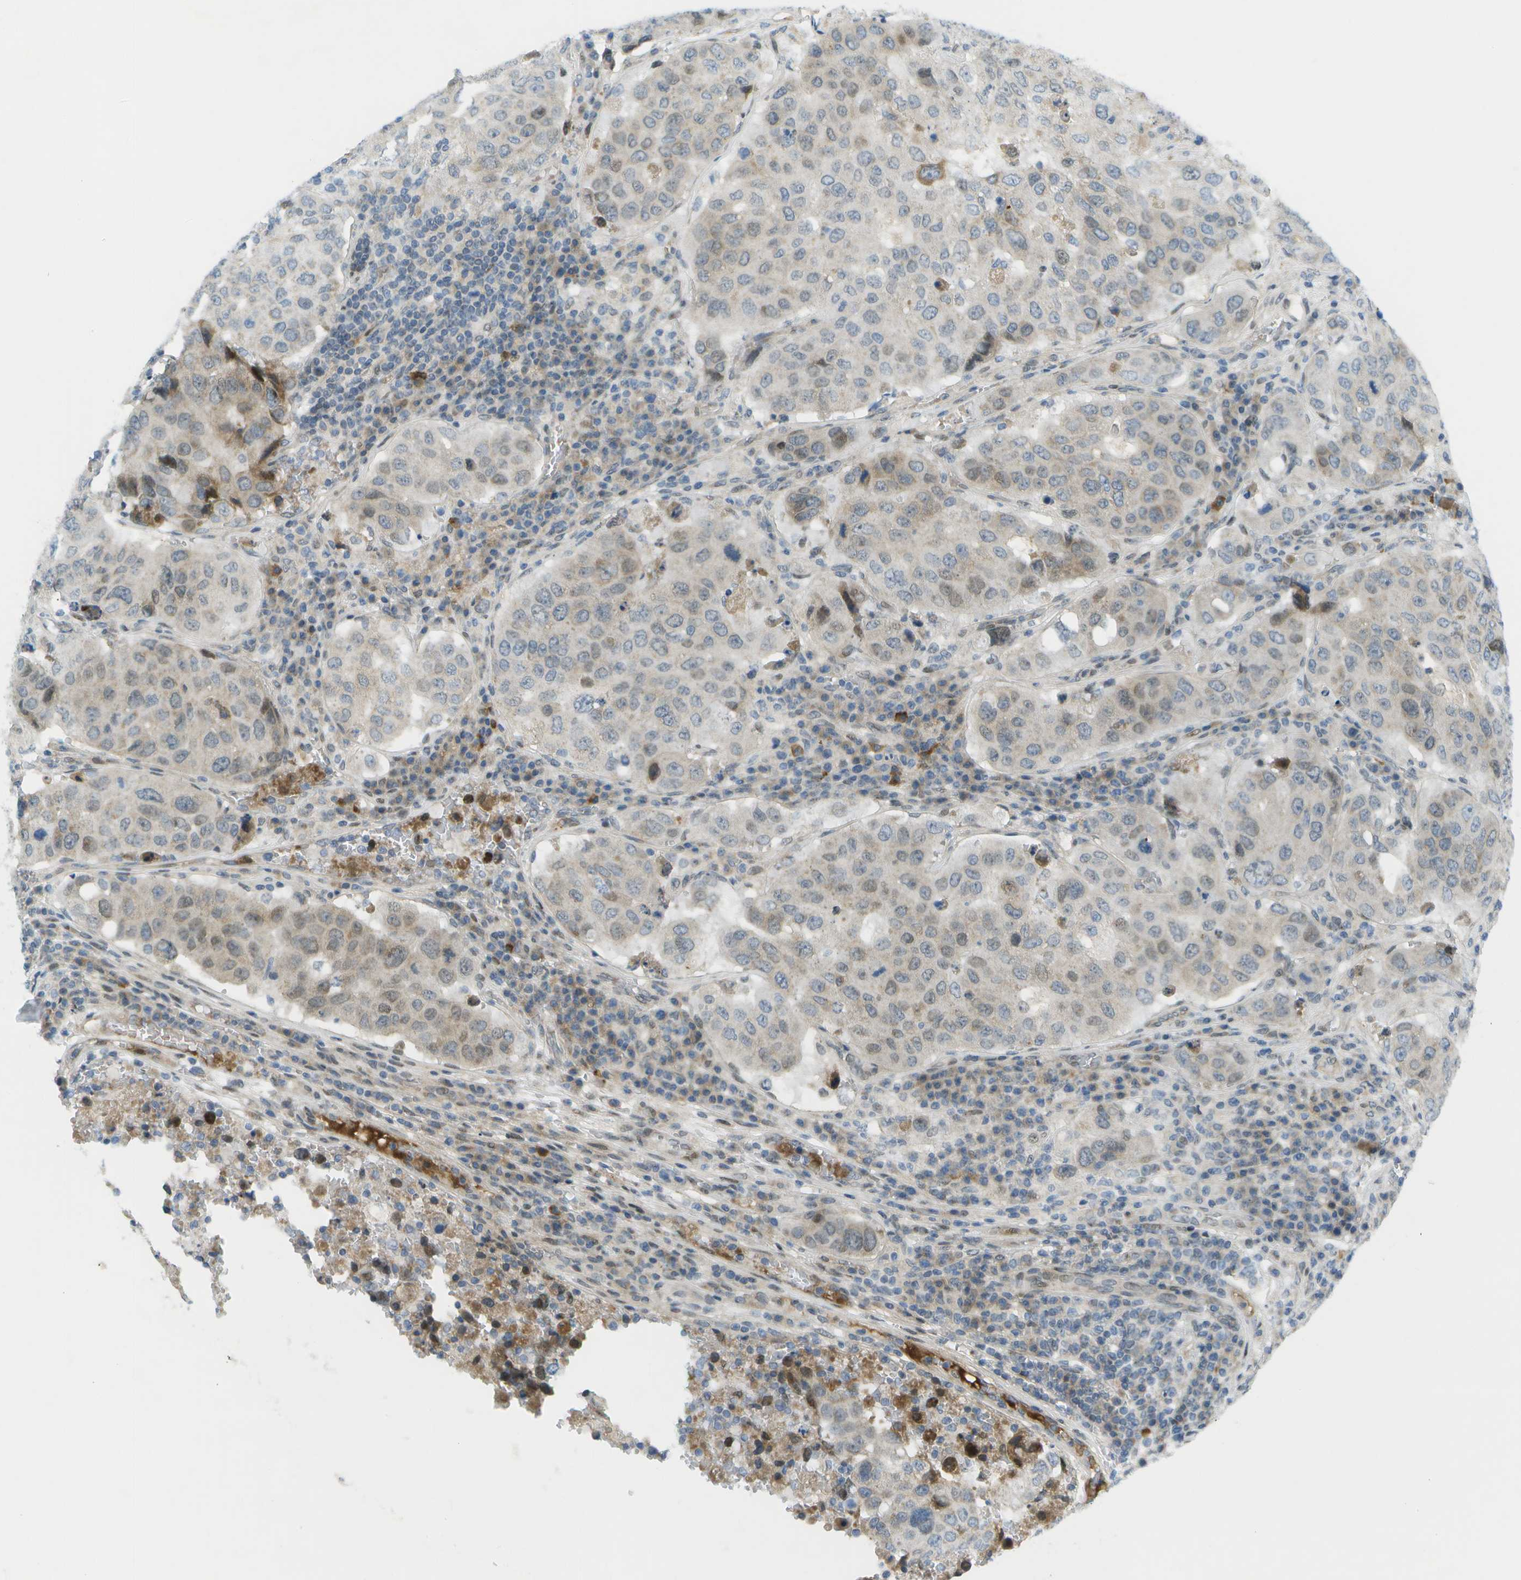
{"staining": {"intensity": "weak", "quantity": "<25%", "location": "cytoplasmic/membranous,nuclear"}, "tissue": "urothelial cancer", "cell_type": "Tumor cells", "image_type": "cancer", "snomed": [{"axis": "morphology", "description": "Urothelial carcinoma, High grade"}, {"axis": "topography", "description": "Lymph node"}, {"axis": "topography", "description": "Urinary bladder"}], "caption": "DAB (3,3'-diaminobenzidine) immunohistochemical staining of human urothelial cancer reveals no significant expression in tumor cells.", "gene": "CACNB4", "patient": {"sex": "male", "age": 51}}